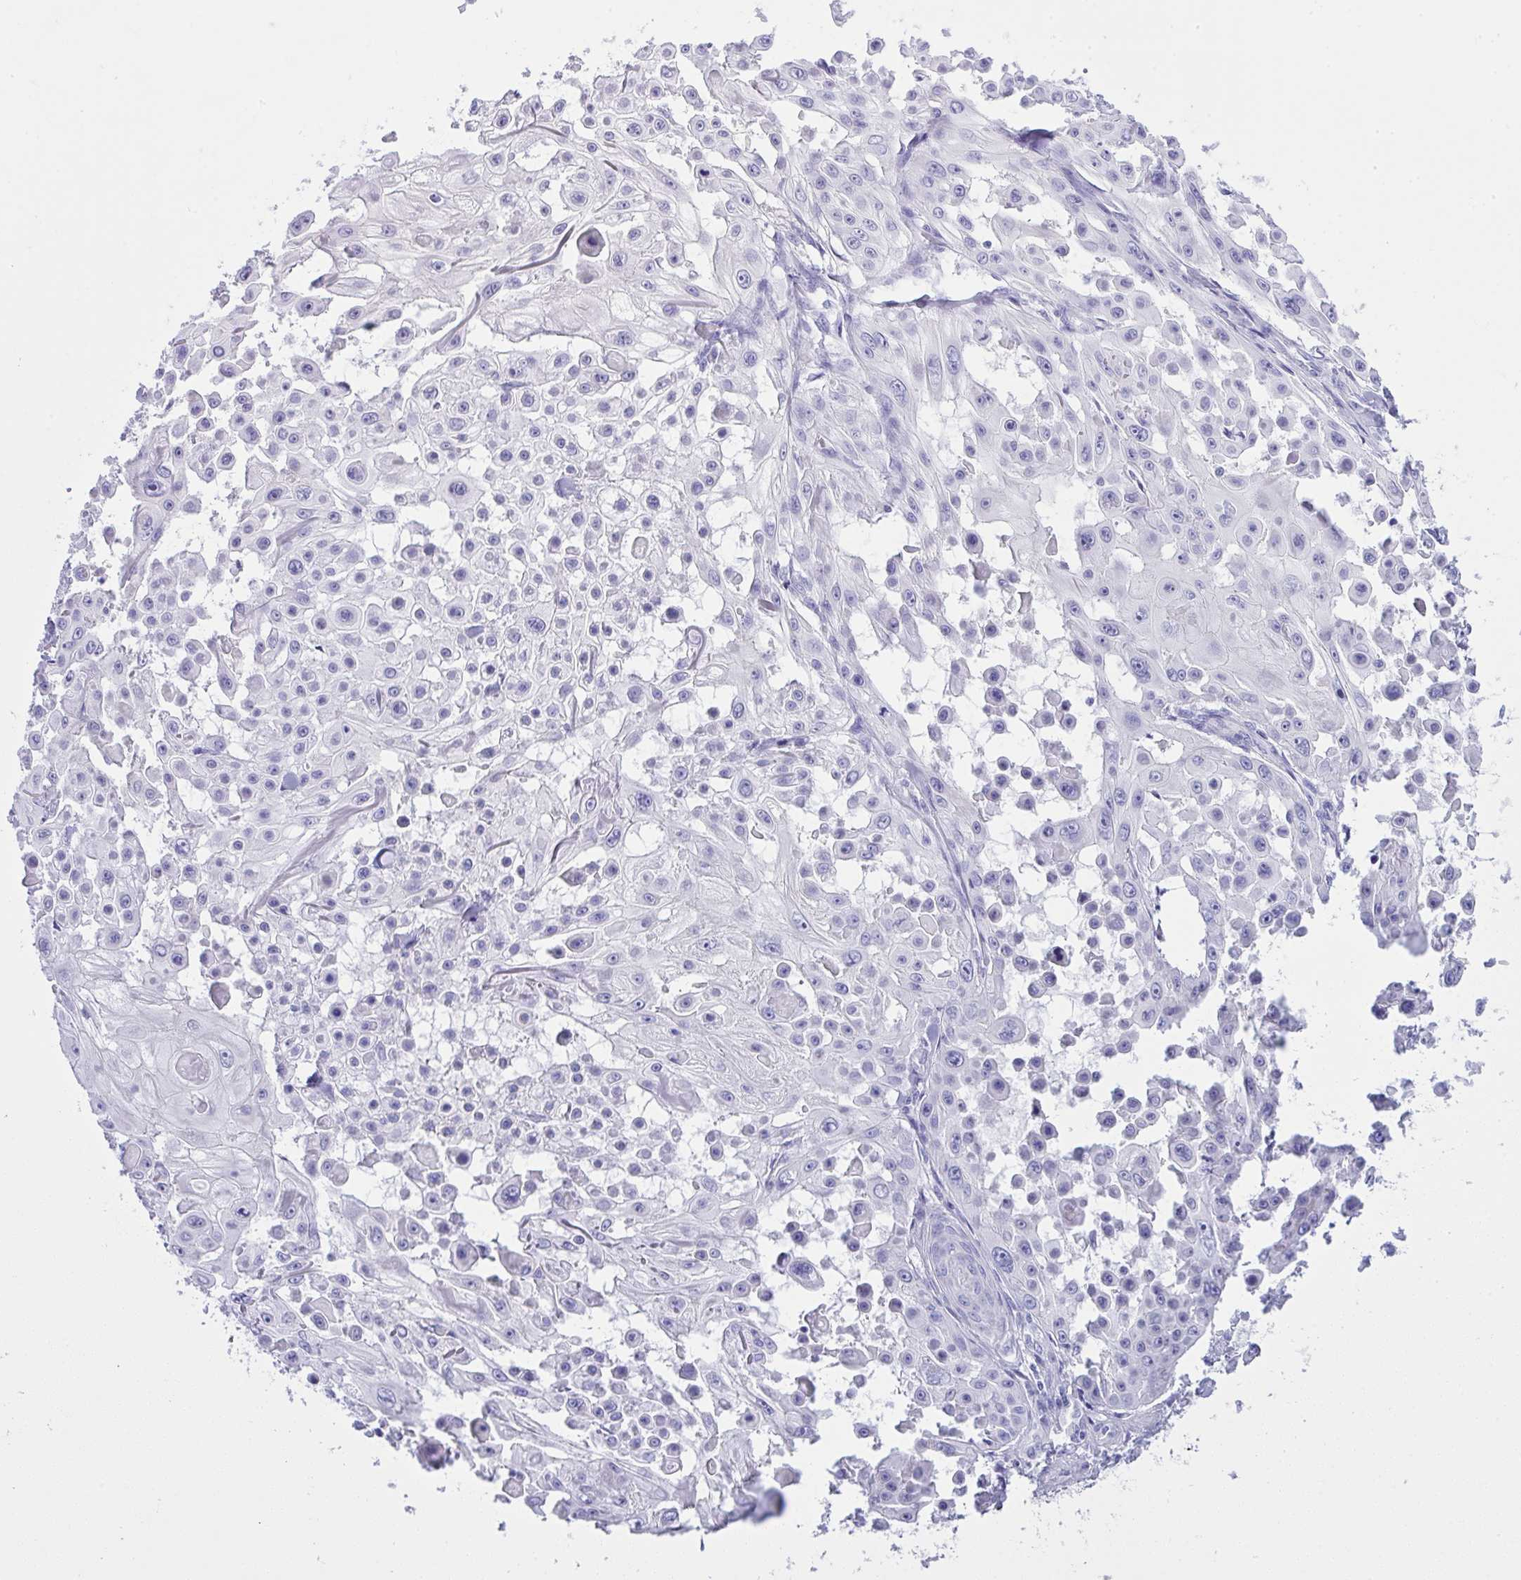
{"staining": {"intensity": "negative", "quantity": "none", "location": "none"}, "tissue": "skin cancer", "cell_type": "Tumor cells", "image_type": "cancer", "snomed": [{"axis": "morphology", "description": "Squamous cell carcinoma, NOS"}, {"axis": "topography", "description": "Skin"}], "caption": "Tumor cells show no significant protein staining in skin cancer.", "gene": "GLB1L2", "patient": {"sex": "male", "age": 91}}